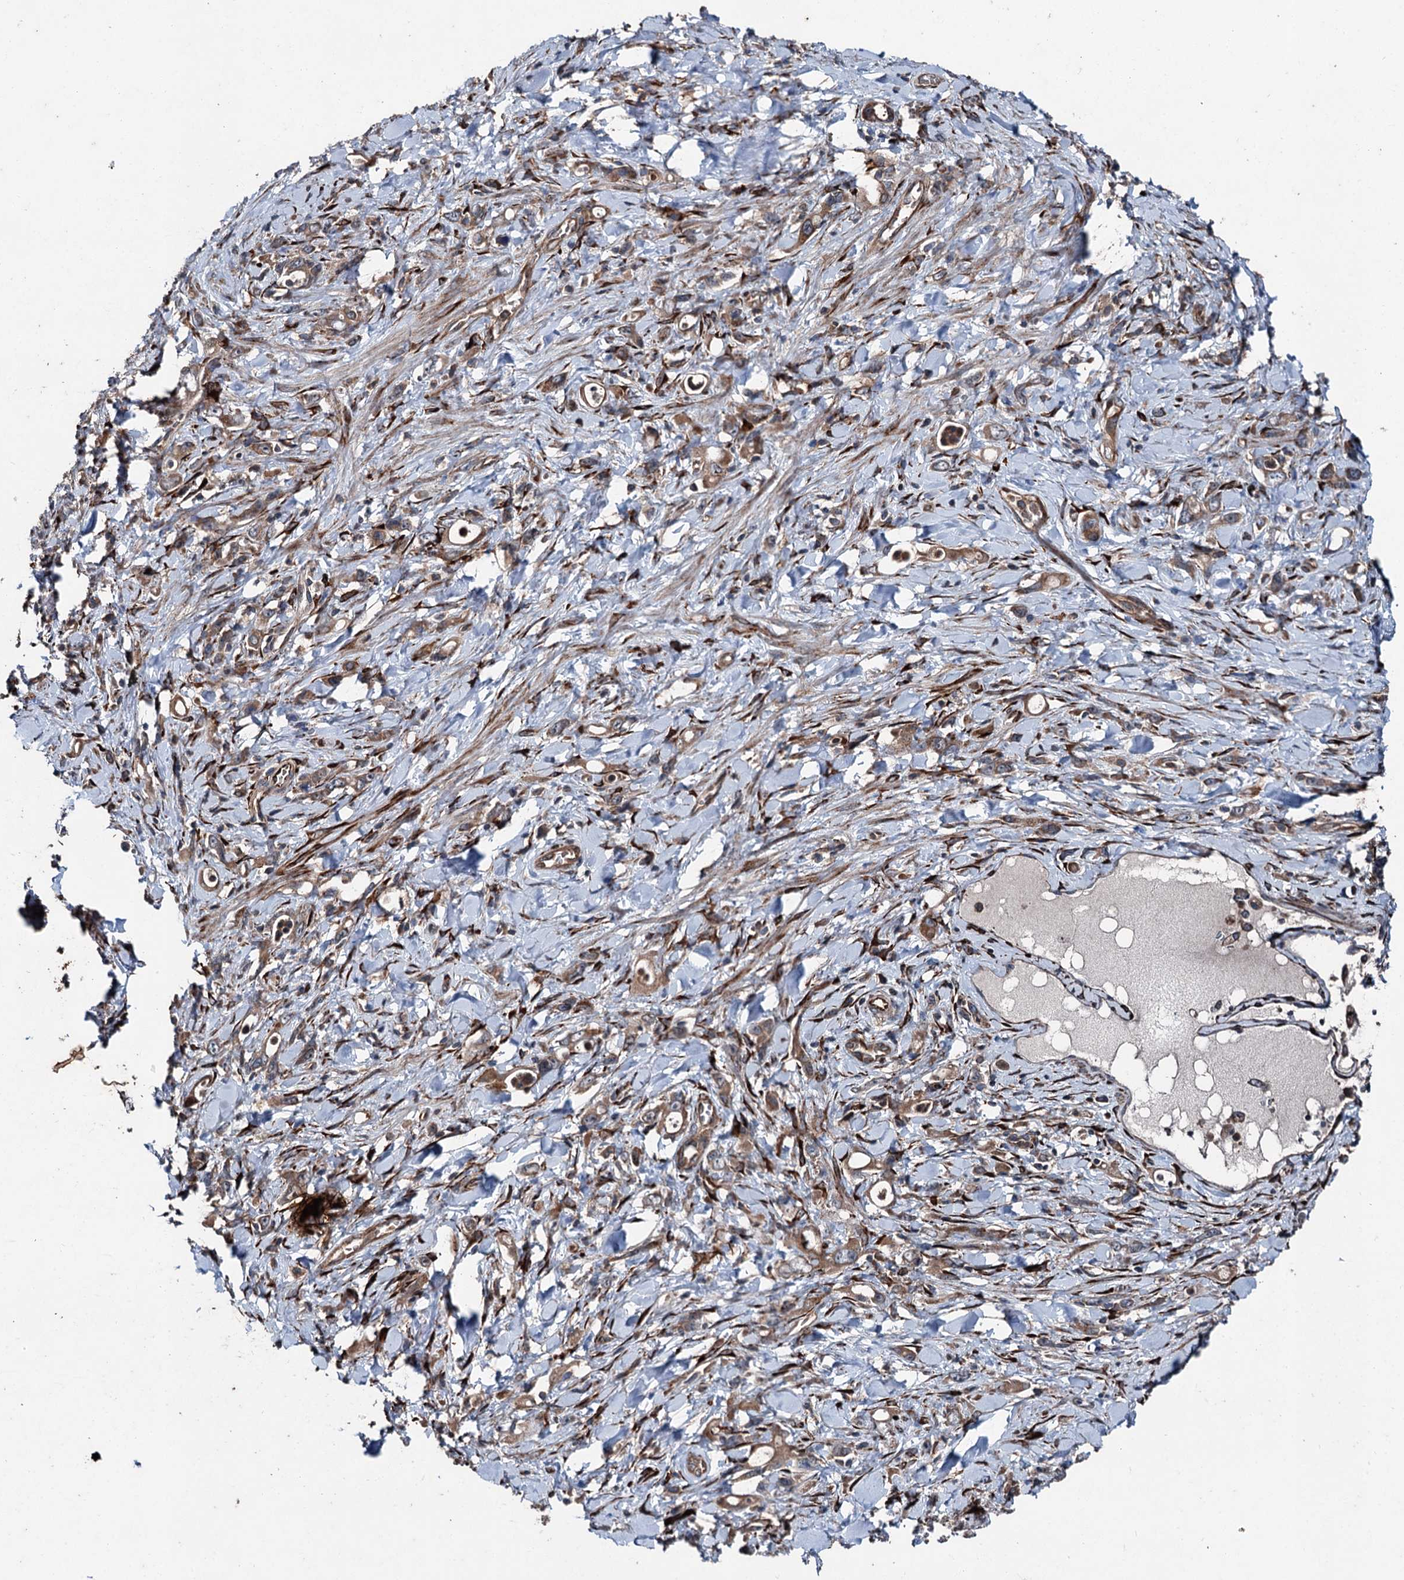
{"staining": {"intensity": "moderate", "quantity": ">75%", "location": "cytoplasmic/membranous"}, "tissue": "stomach cancer", "cell_type": "Tumor cells", "image_type": "cancer", "snomed": [{"axis": "morphology", "description": "Adenocarcinoma, NOS"}, {"axis": "topography", "description": "Stomach, lower"}], "caption": "High-power microscopy captured an immunohistochemistry image of stomach cancer, revealing moderate cytoplasmic/membranous expression in about >75% of tumor cells.", "gene": "DDIAS", "patient": {"sex": "female", "age": 43}}